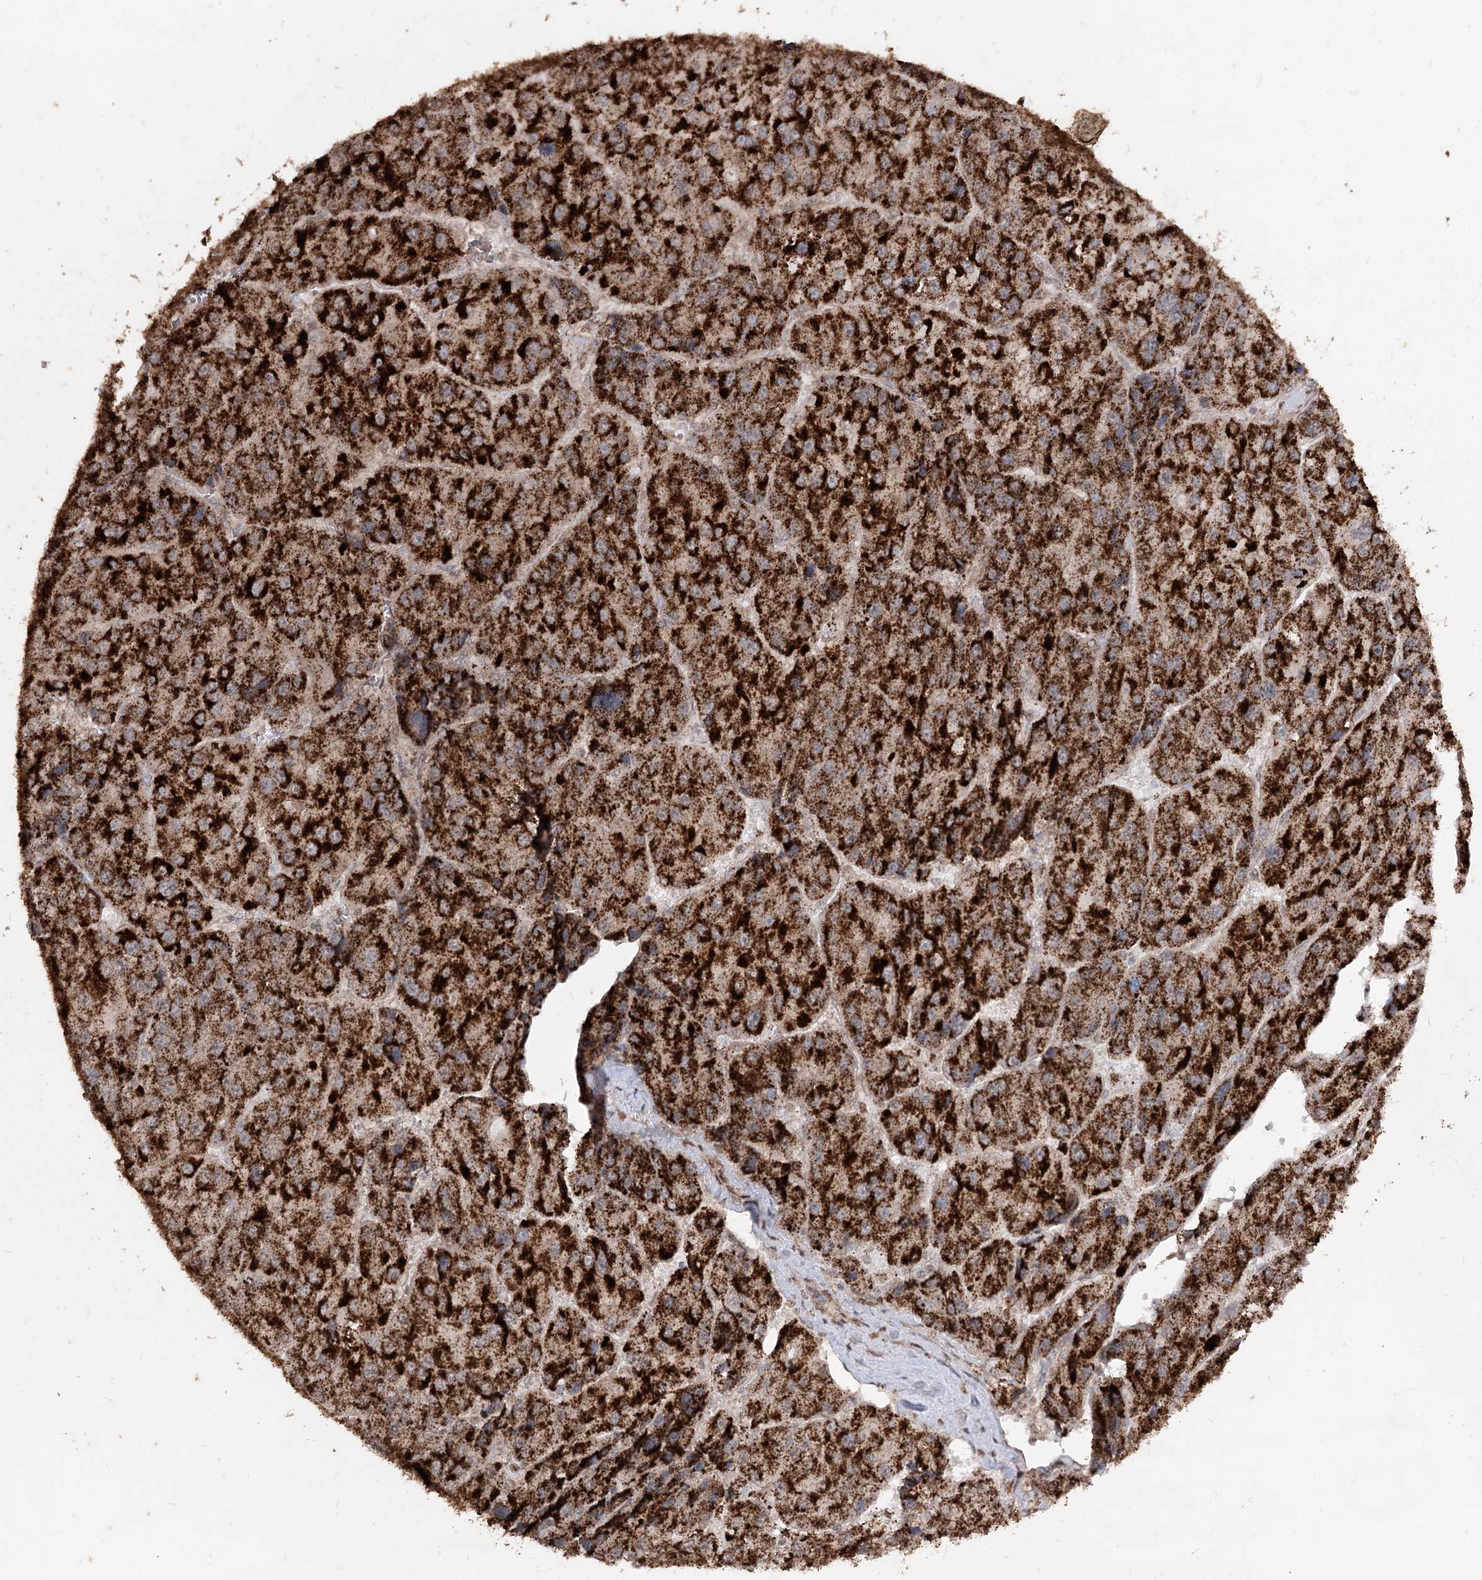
{"staining": {"intensity": "strong", "quantity": ">75%", "location": "cytoplasmic/membranous"}, "tissue": "liver cancer", "cell_type": "Tumor cells", "image_type": "cancer", "snomed": [{"axis": "morphology", "description": "Carcinoma, Hepatocellular, NOS"}, {"axis": "topography", "description": "Liver"}], "caption": "About >75% of tumor cells in liver hepatocellular carcinoma demonstrate strong cytoplasmic/membranous protein expression as visualized by brown immunohistochemical staining.", "gene": "ZSCAN23", "patient": {"sex": "female", "age": 73}}